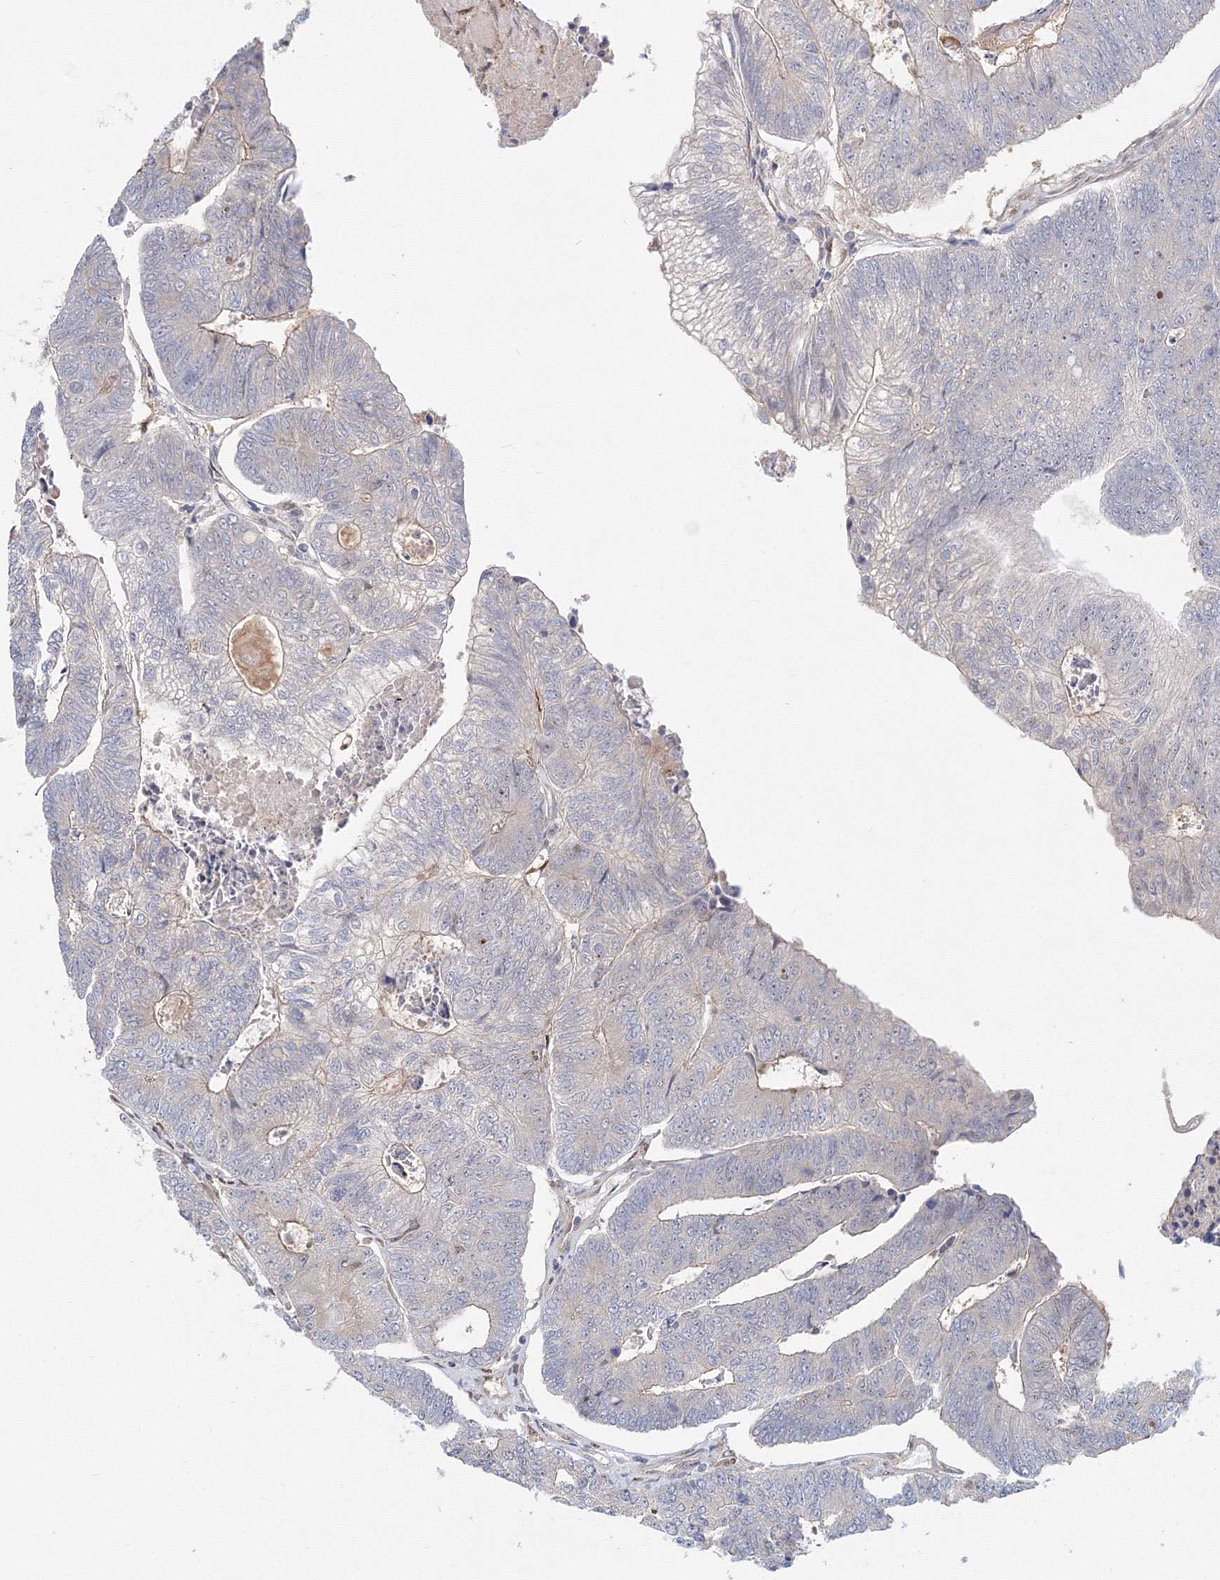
{"staining": {"intensity": "negative", "quantity": "none", "location": "none"}, "tissue": "colorectal cancer", "cell_type": "Tumor cells", "image_type": "cancer", "snomed": [{"axis": "morphology", "description": "Adenocarcinoma, NOS"}, {"axis": "topography", "description": "Colon"}], "caption": "A photomicrograph of human colorectal cancer is negative for staining in tumor cells.", "gene": "ARHGAP21", "patient": {"sex": "female", "age": 67}}